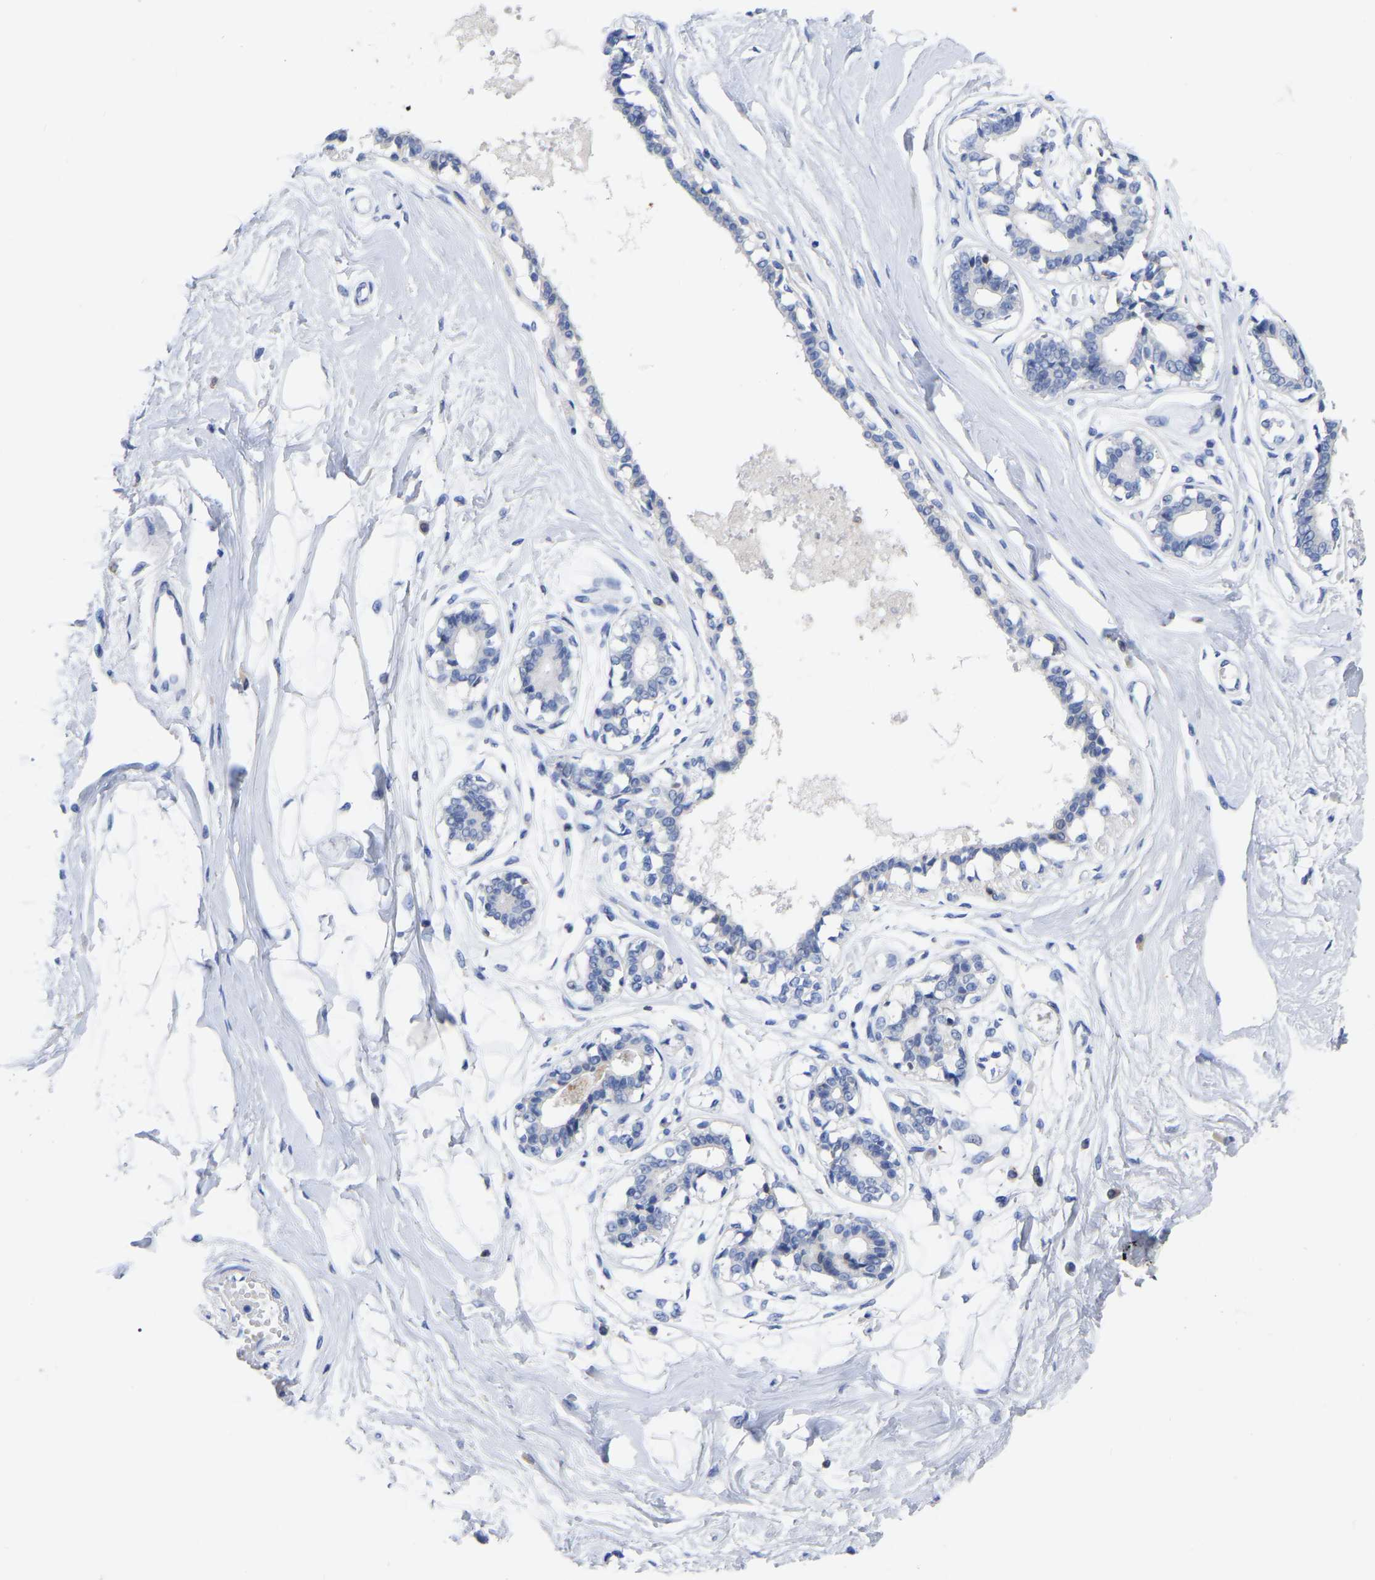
{"staining": {"intensity": "negative", "quantity": "none", "location": "none"}, "tissue": "breast", "cell_type": "Adipocytes", "image_type": "normal", "snomed": [{"axis": "morphology", "description": "Normal tissue, NOS"}, {"axis": "topography", "description": "Breast"}], "caption": "Adipocytes show no significant protein positivity in normal breast. (Immunohistochemistry (ihc), brightfield microscopy, high magnification).", "gene": "PTPN7", "patient": {"sex": "female", "age": 45}}